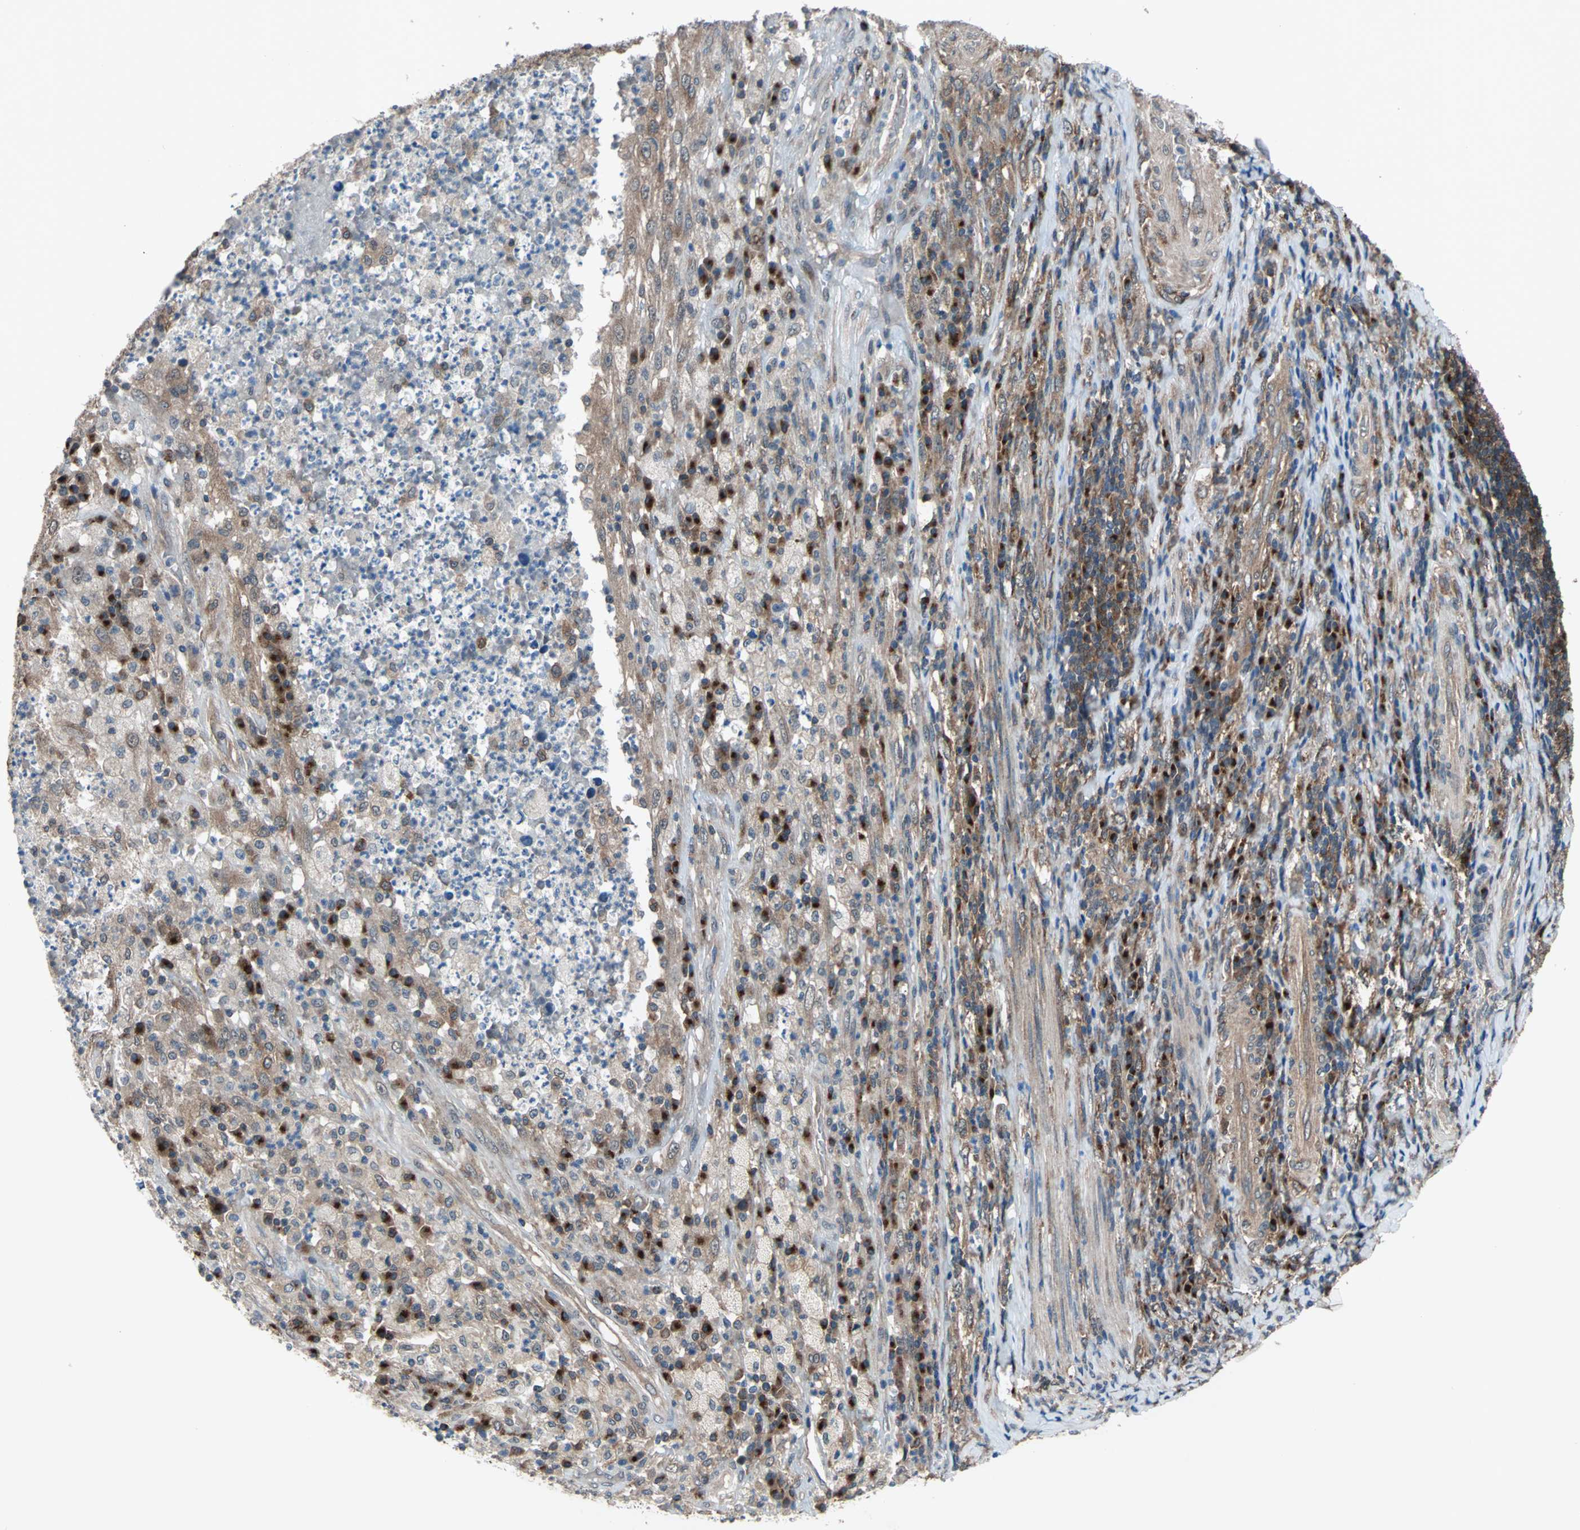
{"staining": {"intensity": "moderate", "quantity": ">75%", "location": "cytoplasmic/membranous"}, "tissue": "testis cancer", "cell_type": "Tumor cells", "image_type": "cancer", "snomed": [{"axis": "morphology", "description": "Necrosis, NOS"}, {"axis": "morphology", "description": "Carcinoma, Embryonal, NOS"}, {"axis": "topography", "description": "Testis"}], "caption": "The photomicrograph demonstrates staining of embryonal carcinoma (testis), revealing moderate cytoplasmic/membranous protein expression (brown color) within tumor cells. The protein is stained brown, and the nuclei are stained in blue (DAB (3,3'-diaminobenzidine) IHC with brightfield microscopy, high magnification).", "gene": "NFKBIE", "patient": {"sex": "male", "age": 19}}